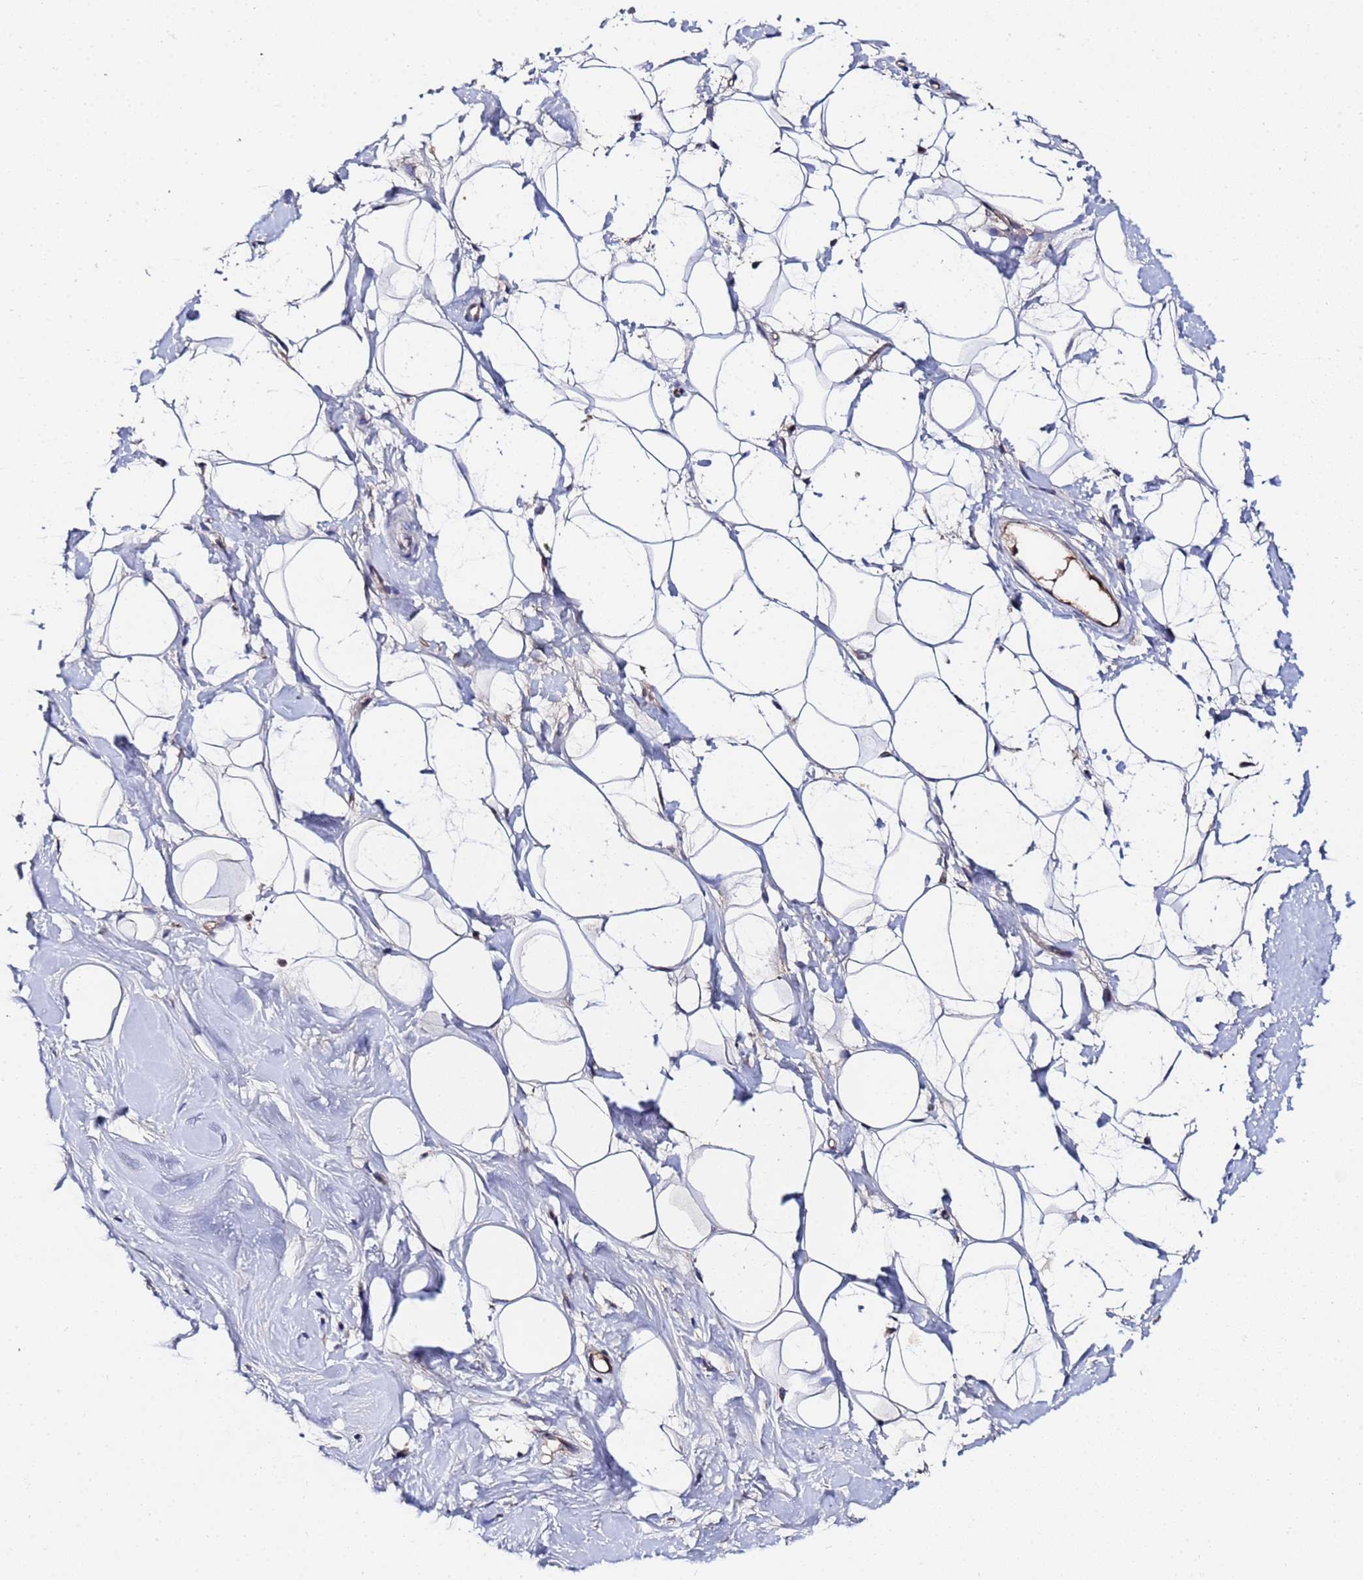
{"staining": {"intensity": "negative", "quantity": "none", "location": "none"}, "tissue": "adipose tissue", "cell_type": "Adipocytes", "image_type": "normal", "snomed": [{"axis": "morphology", "description": "Normal tissue, NOS"}, {"axis": "topography", "description": "Breast"}], "caption": "IHC image of unremarkable adipose tissue stained for a protein (brown), which exhibits no positivity in adipocytes.", "gene": "TCP10L", "patient": {"sex": "female", "age": 26}}